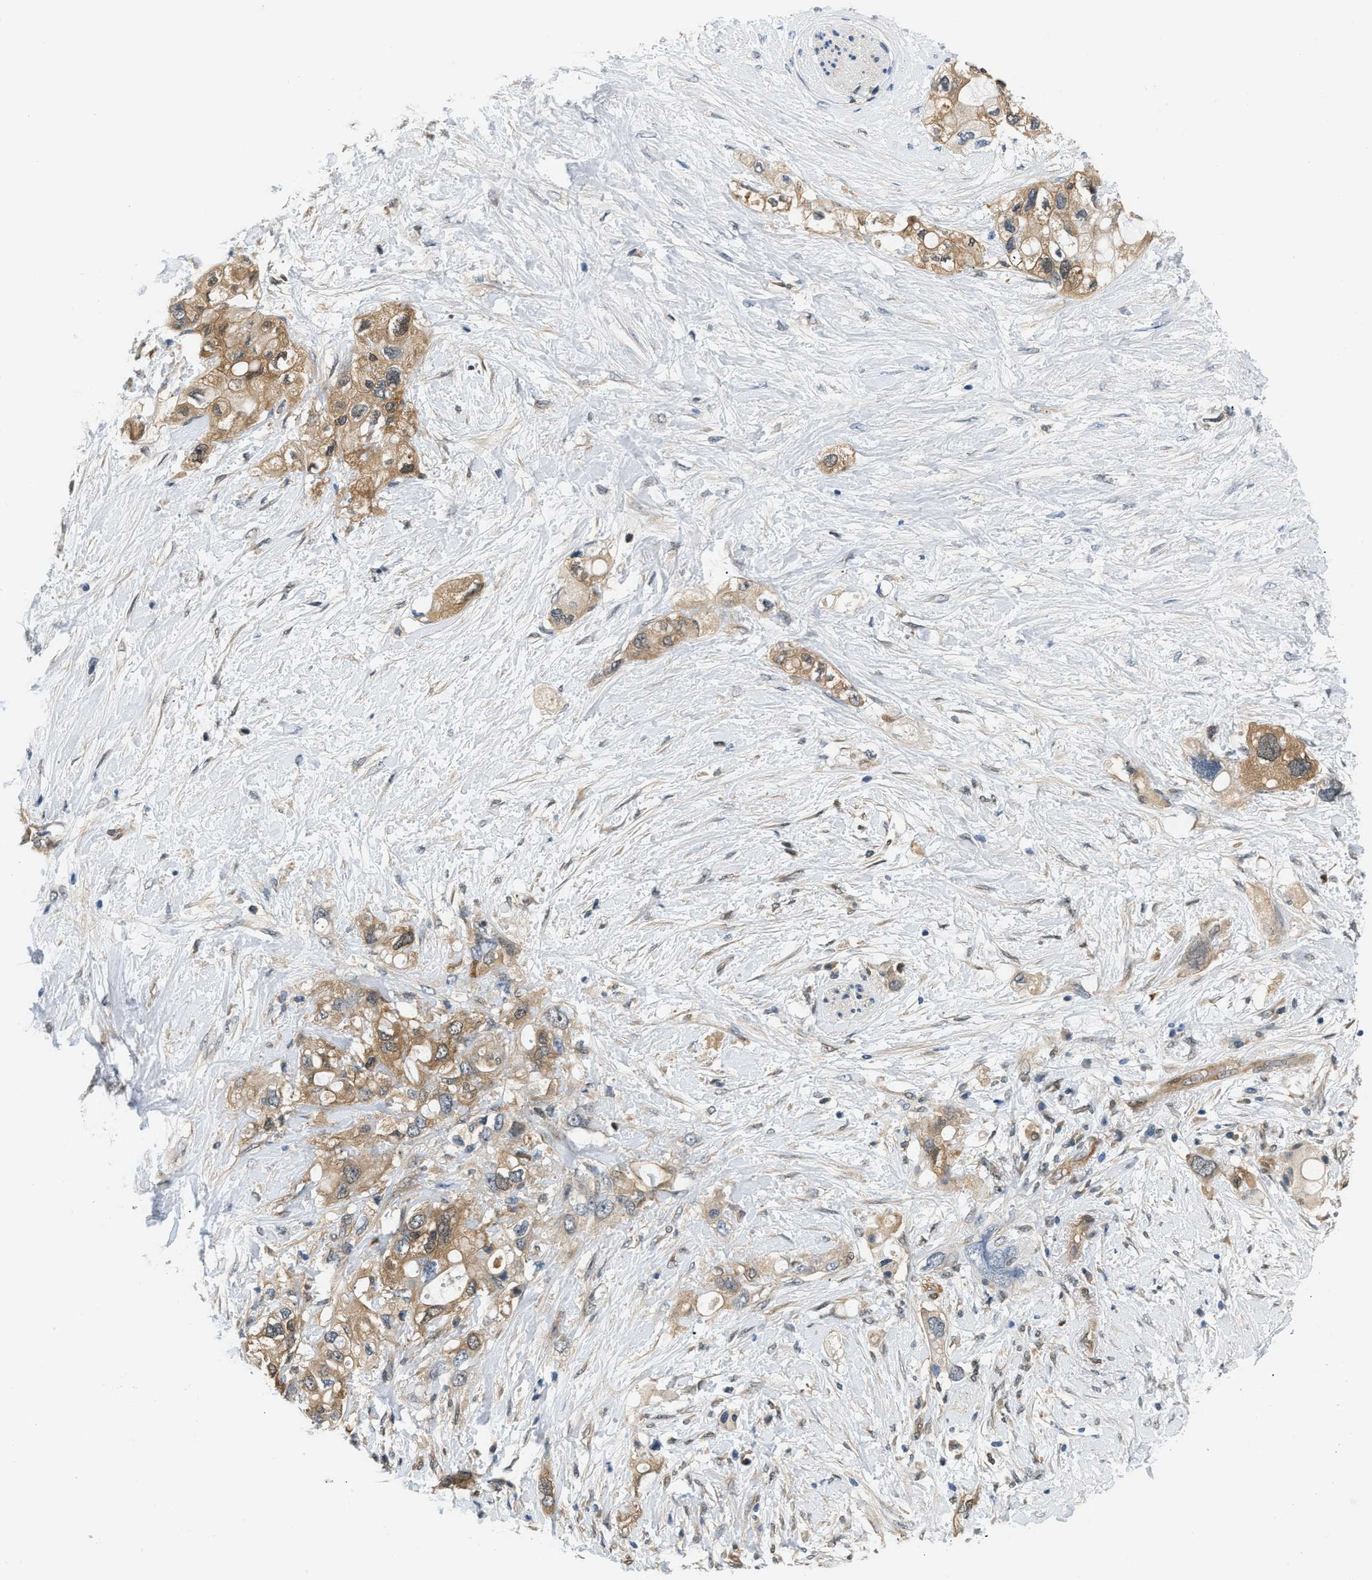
{"staining": {"intensity": "moderate", "quantity": ">75%", "location": "cytoplasmic/membranous,nuclear"}, "tissue": "pancreatic cancer", "cell_type": "Tumor cells", "image_type": "cancer", "snomed": [{"axis": "morphology", "description": "Adenocarcinoma, NOS"}, {"axis": "topography", "description": "Pancreas"}], "caption": "IHC staining of adenocarcinoma (pancreatic), which displays medium levels of moderate cytoplasmic/membranous and nuclear positivity in about >75% of tumor cells indicating moderate cytoplasmic/membranous and nuclear protein expression. The staining was performed using DAB (brown) for protein detection and nuclei were counterstained in hematoxylin (blue).", "gene": "EIF4EBP2", "patient": {"sex": "female", "age": 56}}